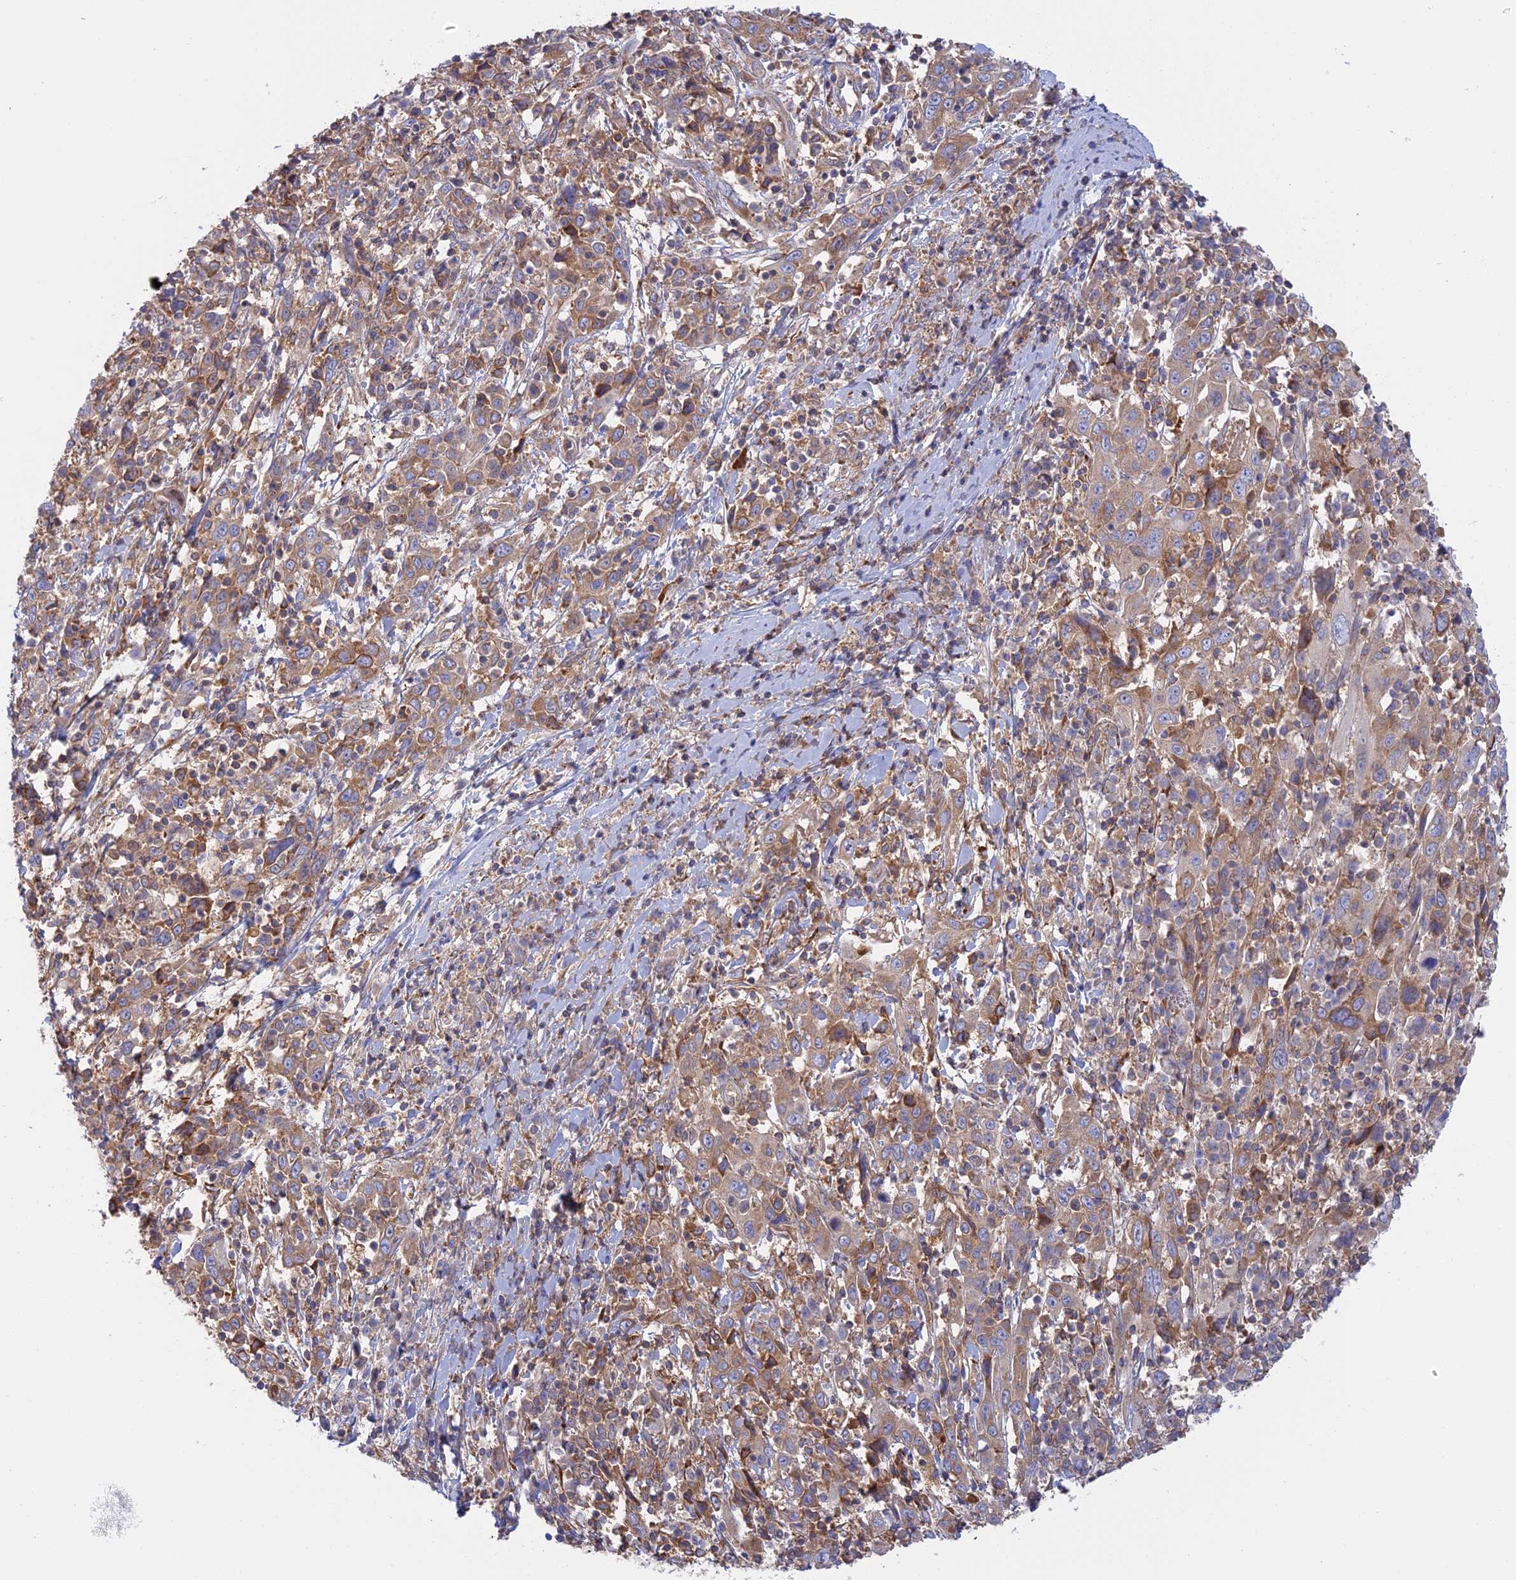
{"staining": {"intensity": "moderate", "quantity": ">75%", "location": "cytoplasmic/membranous"}, "tissue": "cervical cancer", "cell_type": "Tumor cells", "image_type": "cancer", "snomed": [{"axis": "morphology", "description": "Squamous cell carcinoma, NOS"}, {"axis": "topography", "description": "Cervix"}], "caption": "Human cervical cancer stained for a protein (brown) reveals moderate cytoplasmic/membranous positive staining in approximately >75% of tumor cells.", "gene": "GMIP", "patient": {"sex": "female", "age": 46}}